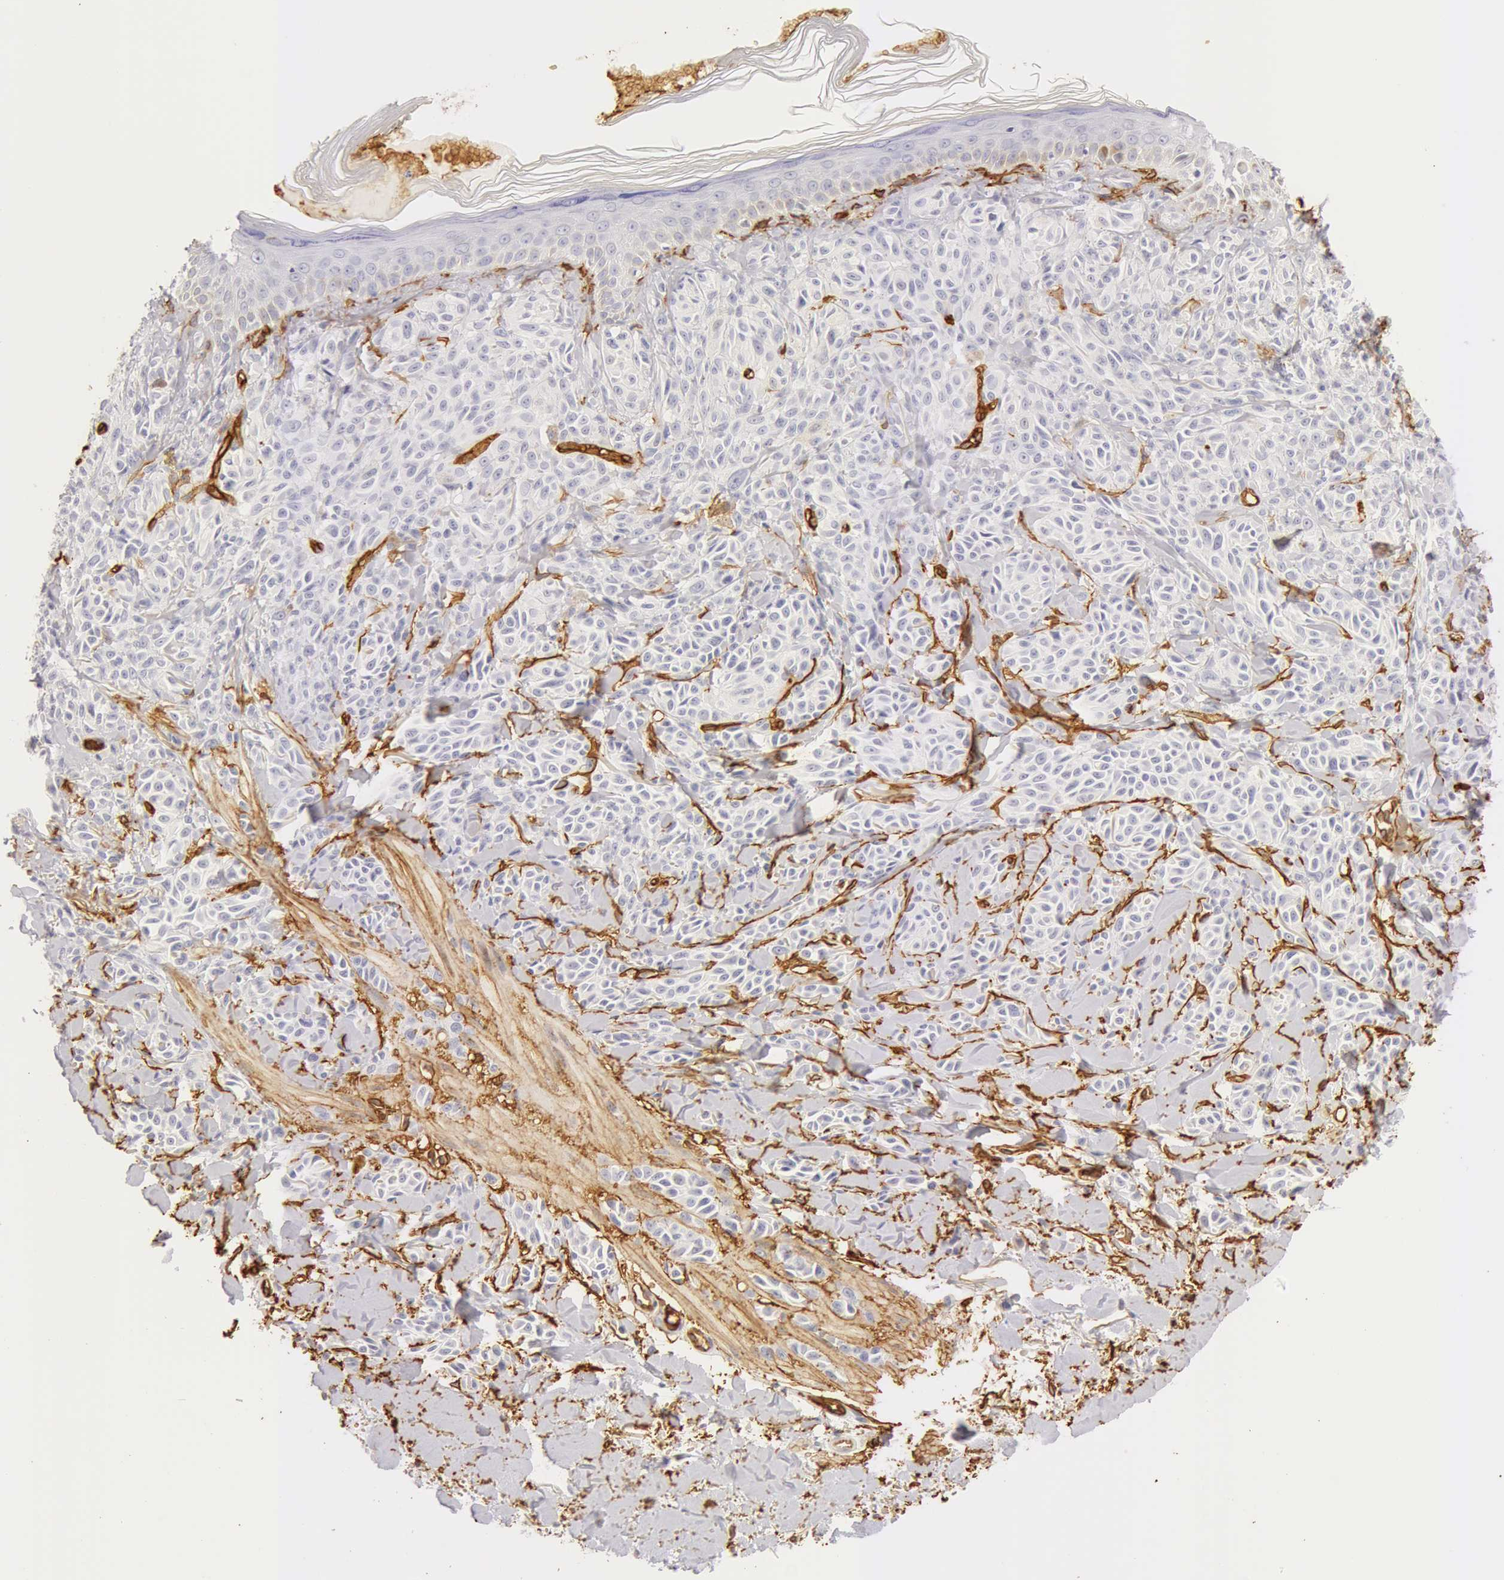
{"staining": {"intensity": "negative", "quantity": "none", "location": "none"}, "tissue": "melanoma", "cell_type": "Tumor cells", "image_type": "cancer", "snomed": [{"axis": "morphology", "description": "Malignant melanoma, NOS"}, {"axis": "topography", "description": "Skin"}], "caption": "Photomicrograph shows no significant protein positivity in tumor cells of malignant melanoma.", "gene": "AQP1", "patient": {"sex": "female", "age": 73}}